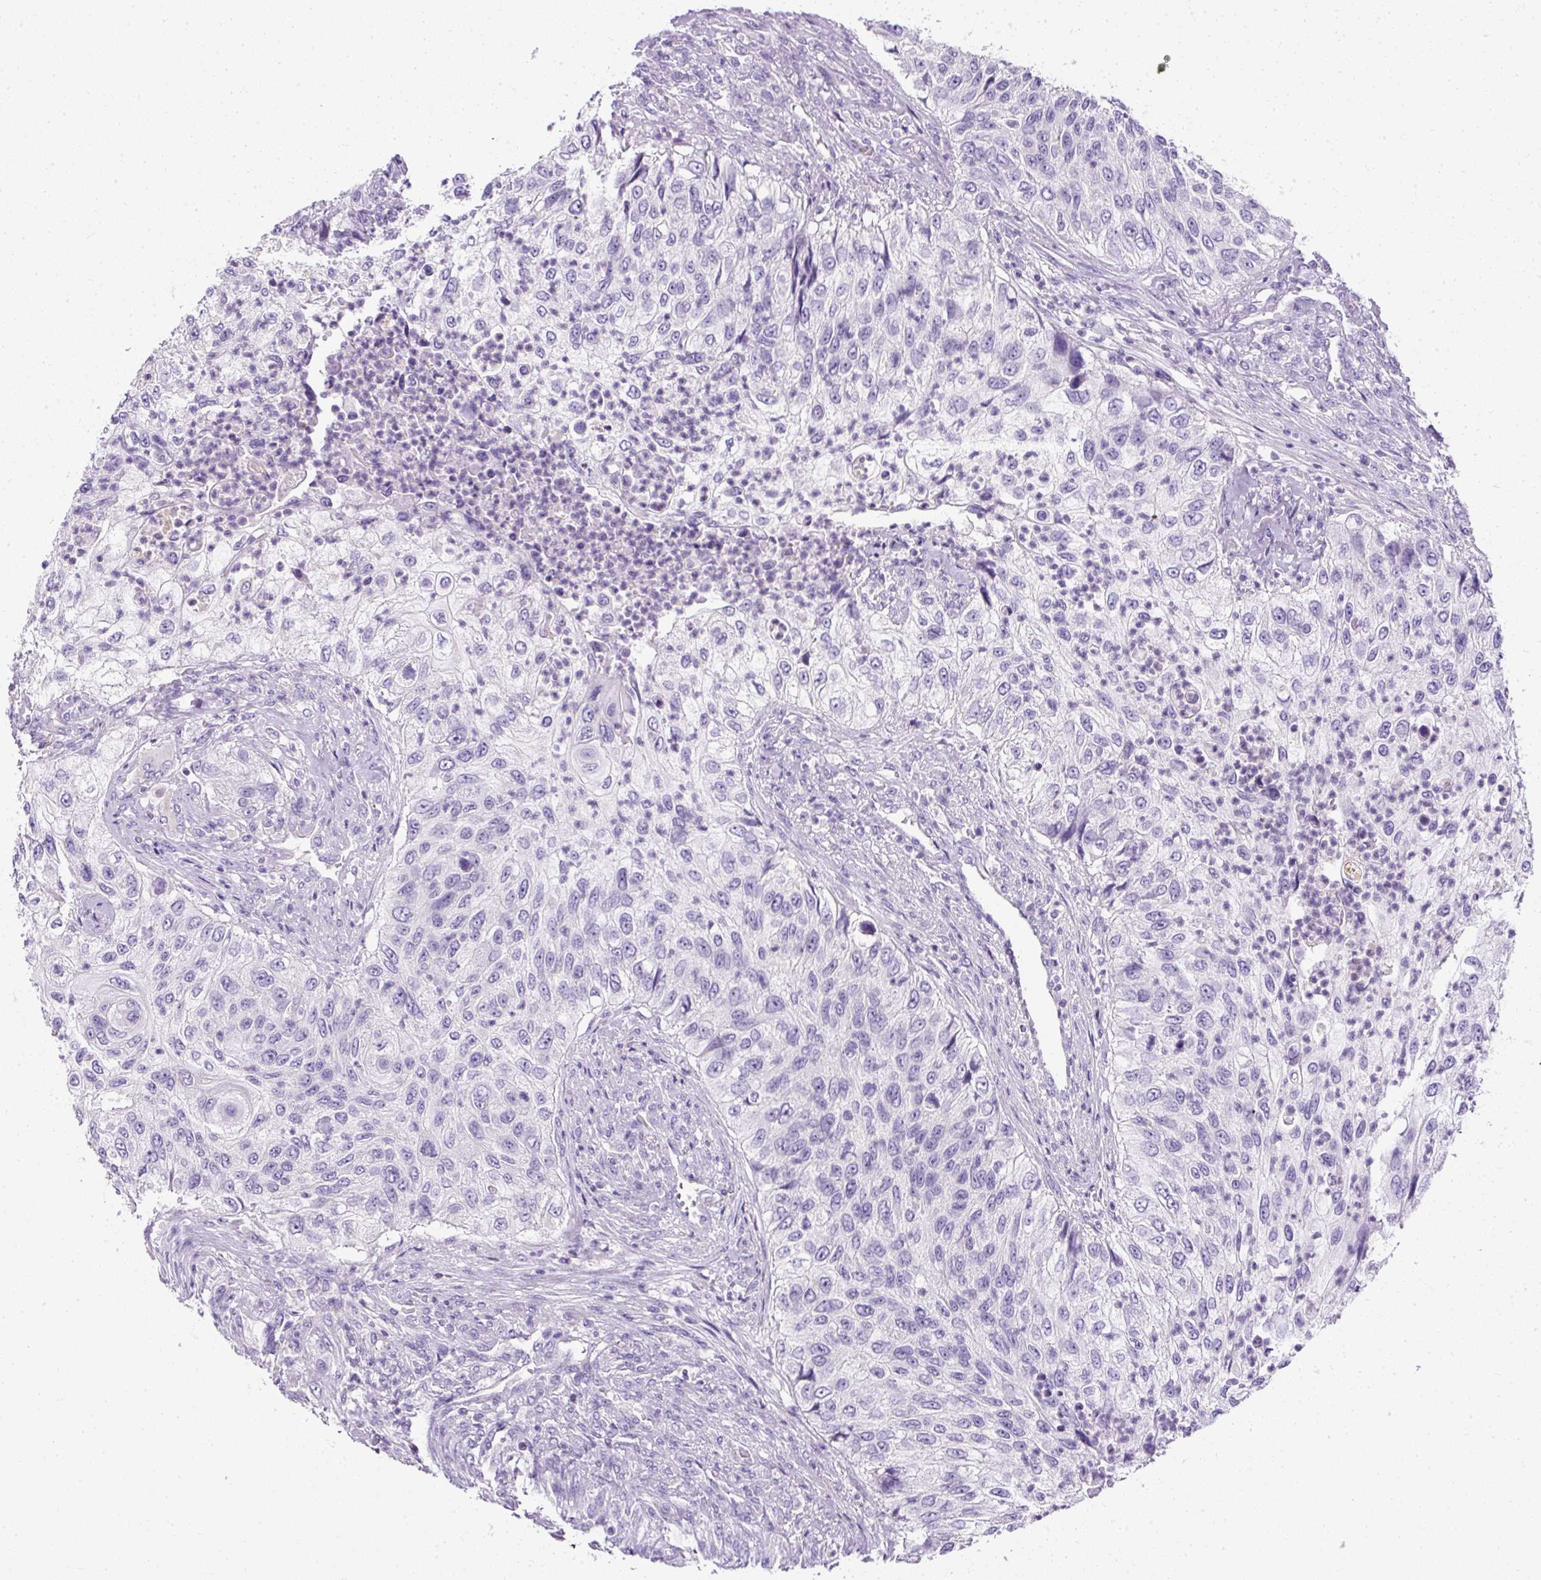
{"staining": {"intensity": "negative", "quantity": "none", "location": "none"}, "tissue": "urothelial cancer", "cell_type": "Tumor cells", "image_type": "cancer", "snomed": [{"axis": "morphology", "description": "Urothelial carcinoma, High grade"}, {"axis": "topography", "description": "Urinary bladder"}], "caption": "Immunohistochemistry (IHC) photomicrograph of human urothelial carcinoma (high-grade) stained for a protein (brown), which demonstrates no positivity in tumor cells.", "gene": "C2CD4C", "patient": {"sex": "female", "age": 60}}